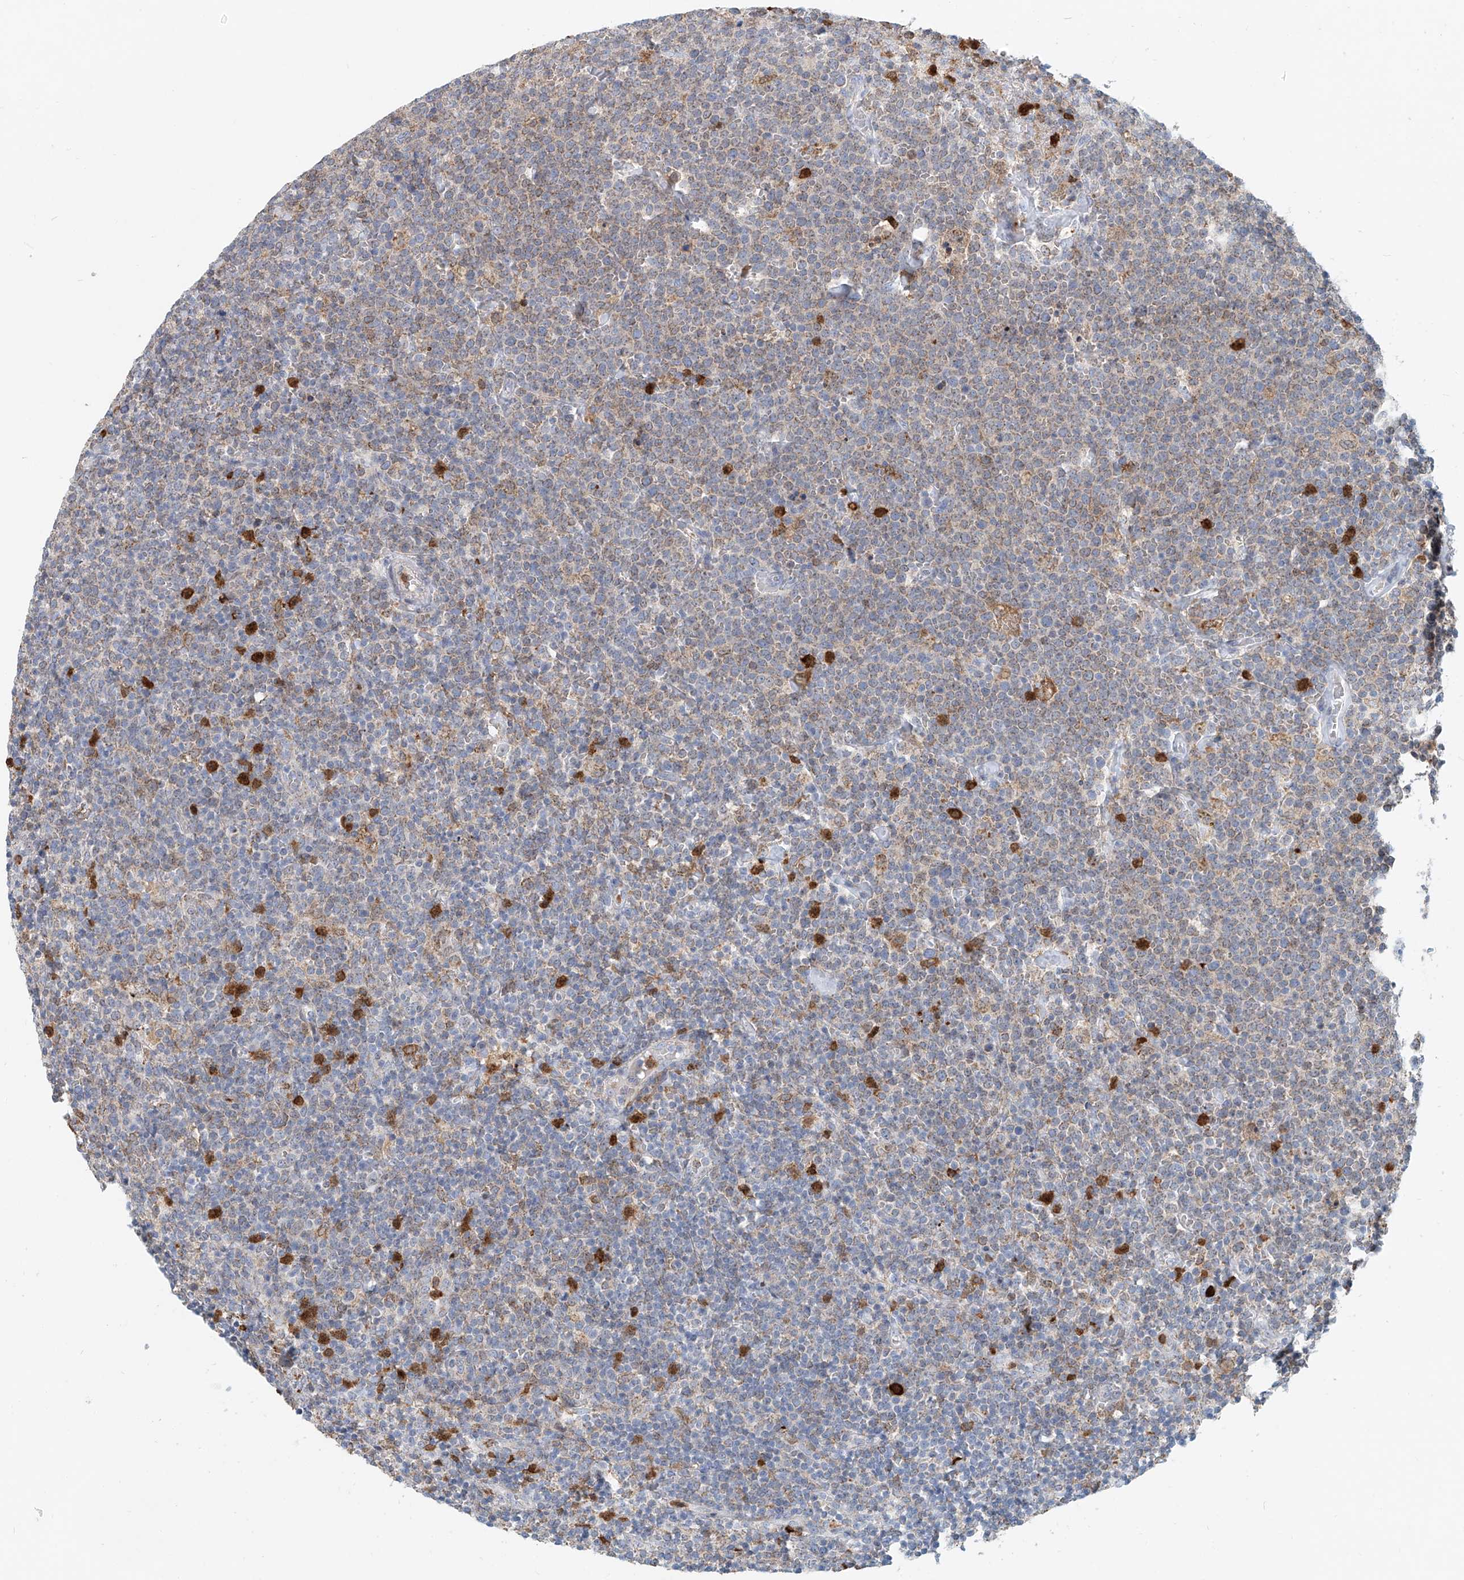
{"staining": {"intensity": "moderate", "quantity": "25%-75%", "location": "cytoplasmic/membranous"}, "tissue": "lymphoma", "cell_type": "Tumor cells", "image_type": "cancer", "snomed": [{"axis": "morphology", "description": "Malignant lymphoma, non-Hodgkin's type, High grade"}, {"axis": "topography", "description": "Lymph node"}], "caption": "Immunohistochemical staining of lymphoma shows medium levels of moderate cytoplasmic/membranous staining in about 25%-75% of tumor cells.", "gene": "PTPRA", "patient": {"sex": "male", "age": 61}}